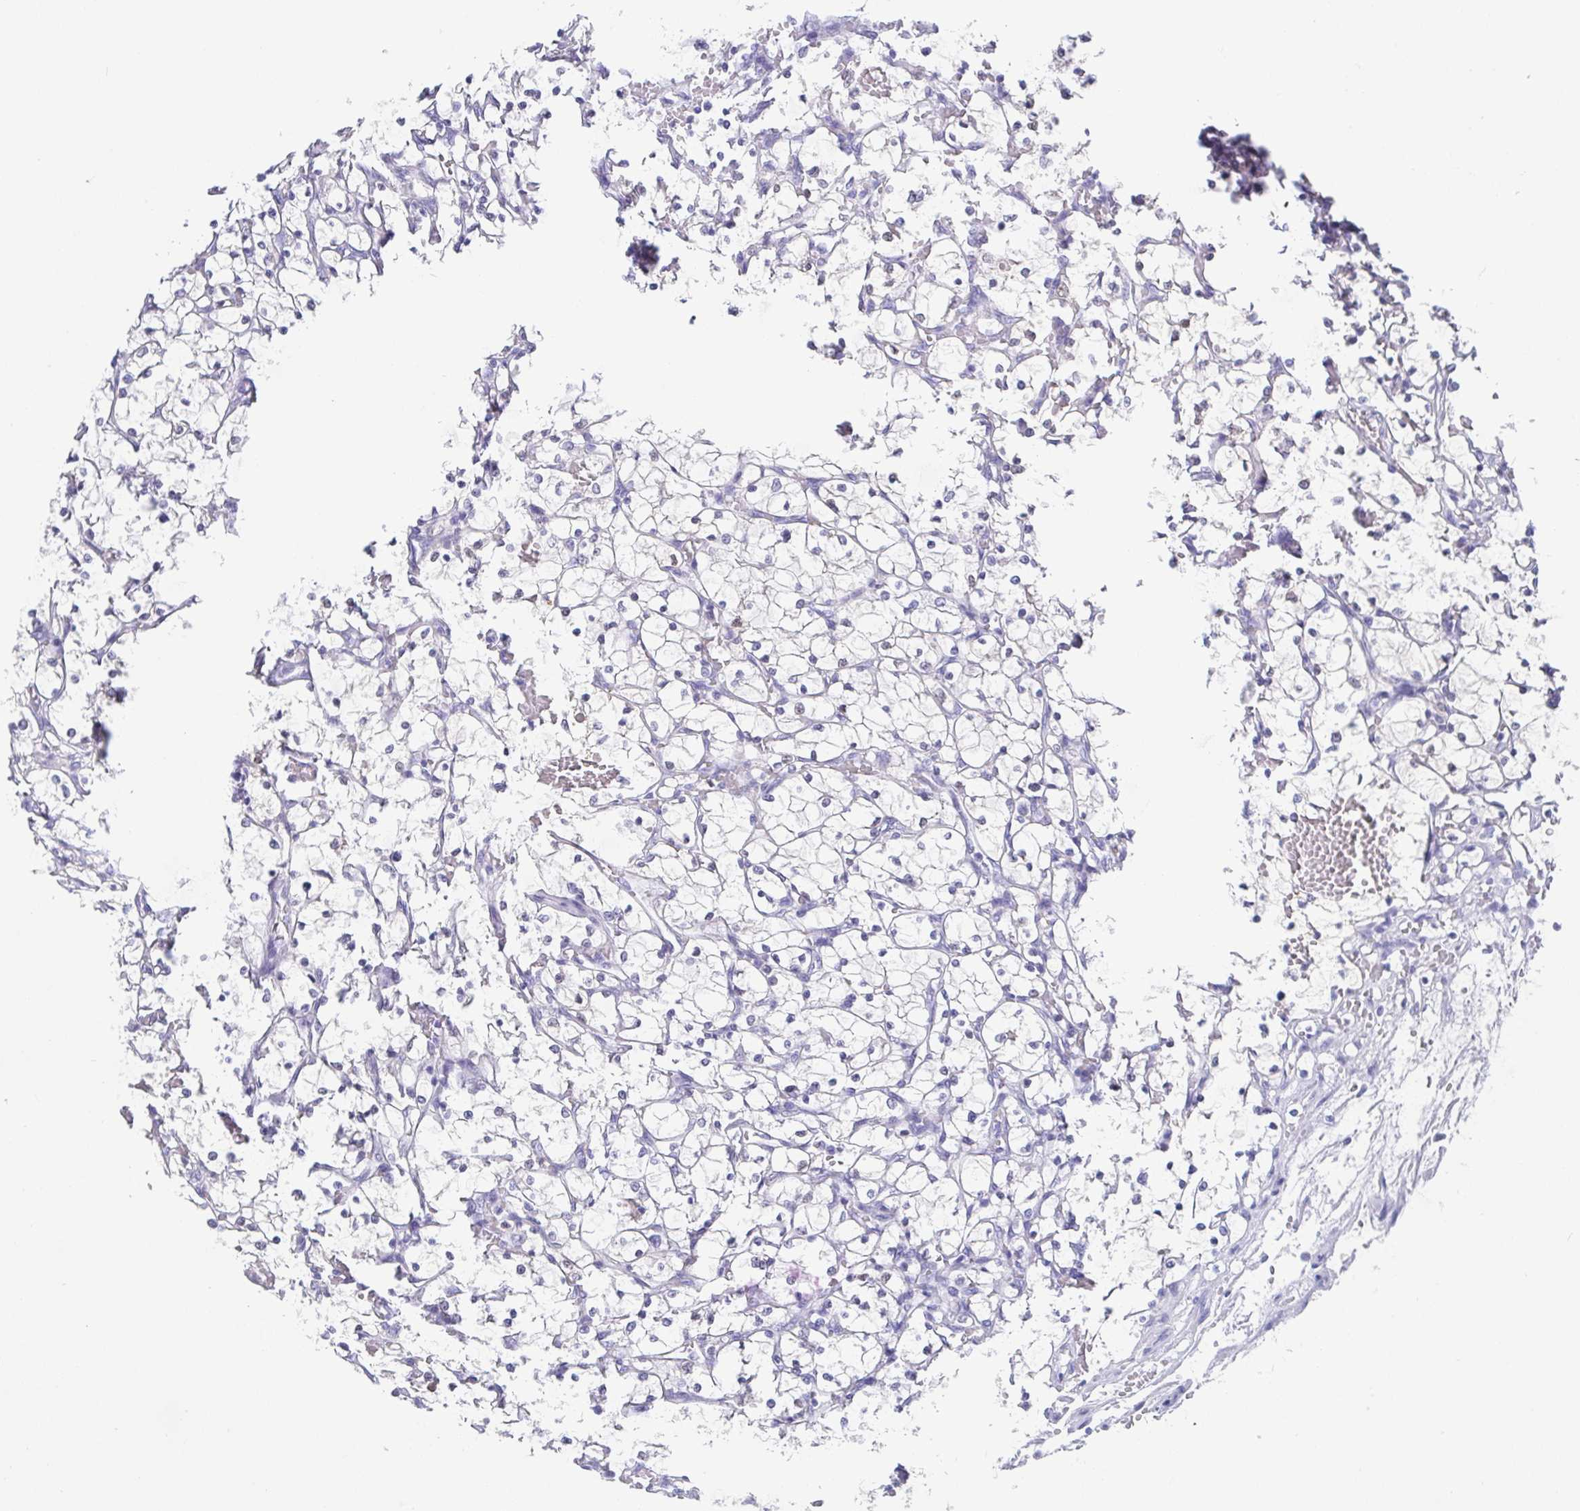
{"staining": {"intensity": "negative", "quantity": "none", "location": "none"}, "tissue": "renal cancer", "cell_type": "Tumor cells", "image_type": "cancer", "snomed": [{"axis": "morphology", "description": "Adenocarcinoma, NOS"}, {"axis": "topography", "description": "Kidney"}], "caption": "High power microscopy photomicrograph of an immunohistochemistry photomicrograph of renal cancer (adenocarcinoma), revealing no significant positivity in tumor cells.", "gene": "SCGN", "patient": {"sex": "female", "age": 69}}